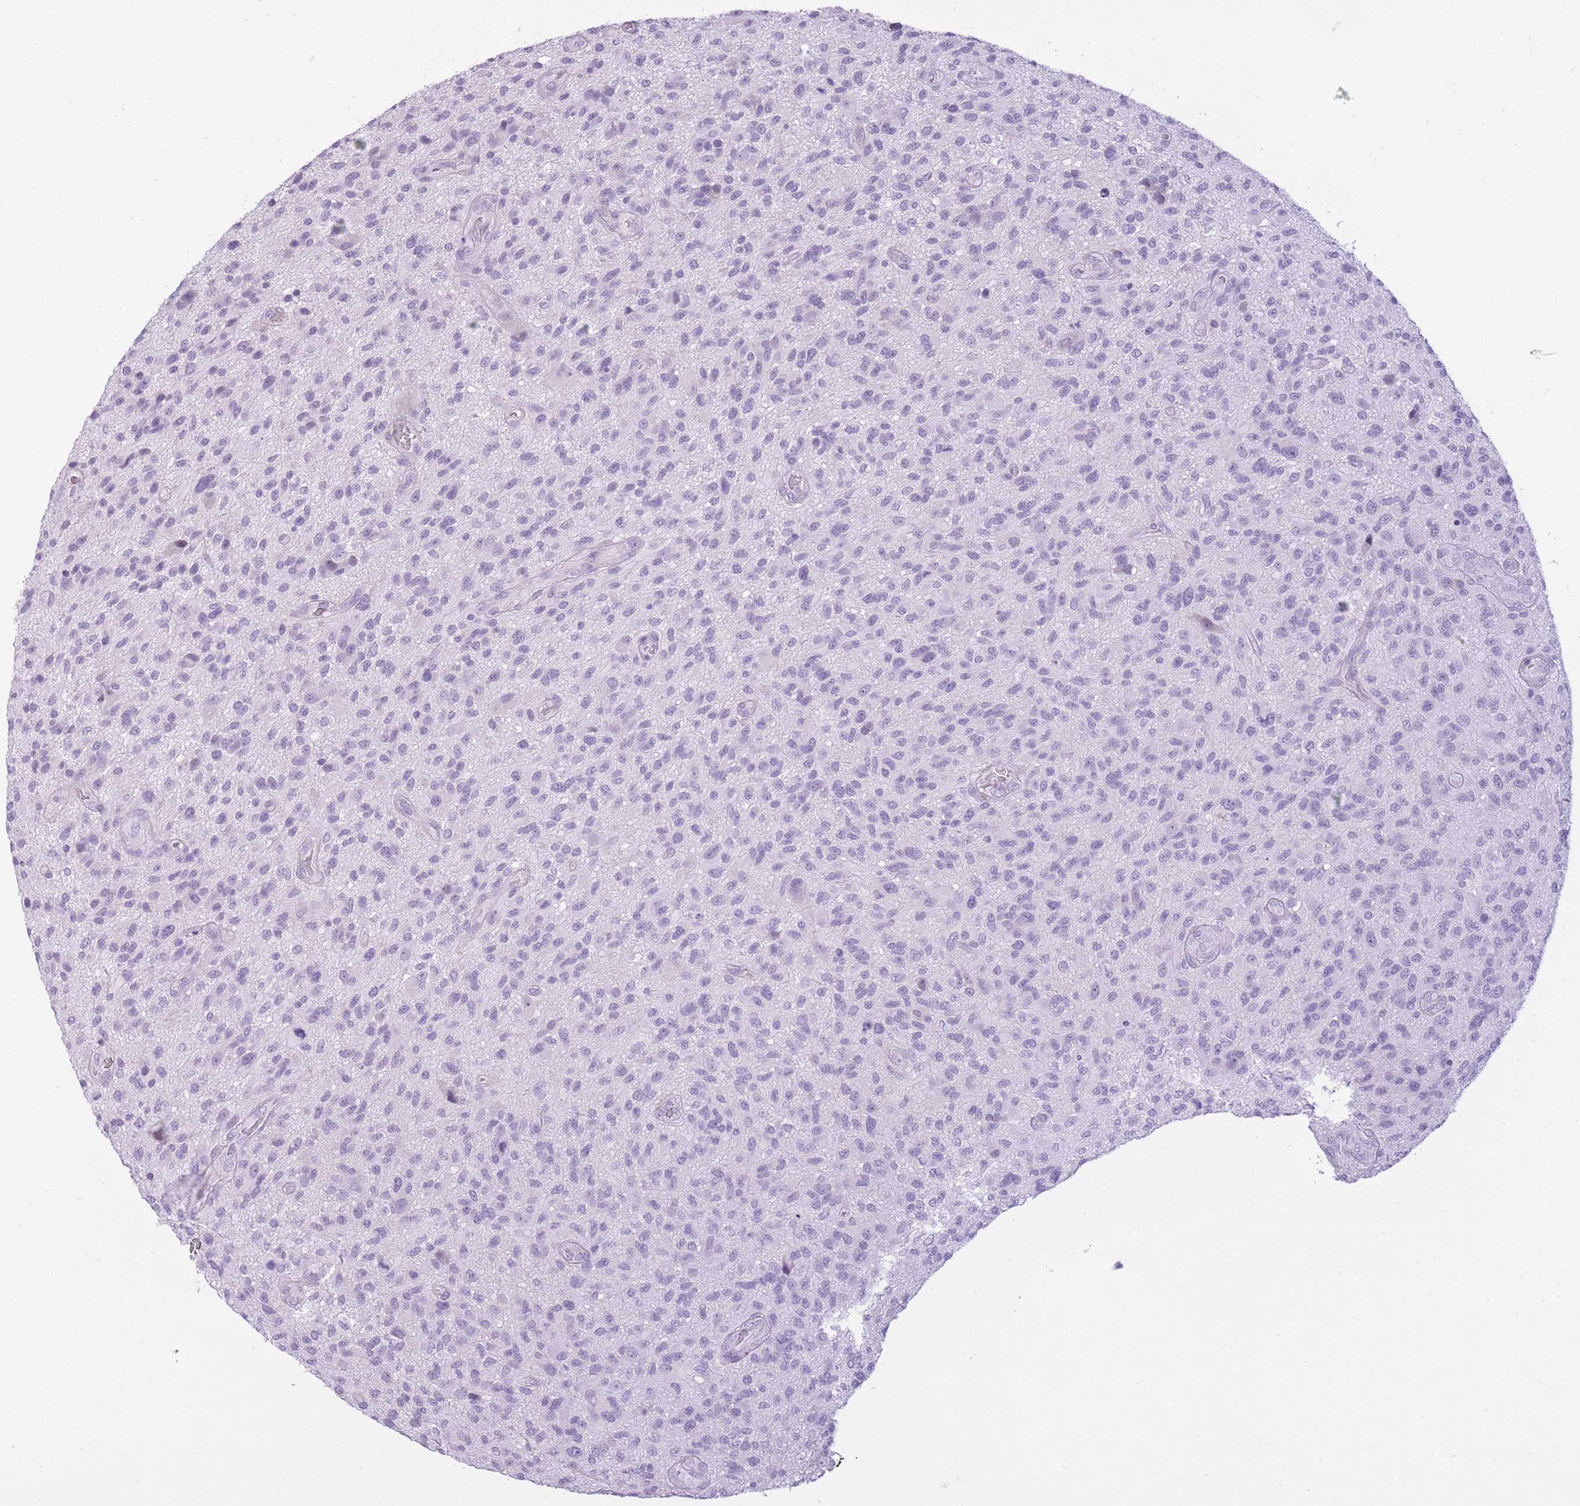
{"staining": {"intensity": "negative", "quantity": "none", "location": "none"}, "tissue": "glioma", "cell_type": "Tumor cells", "image_type": "cancer", "snomed": [{"axis": "morphology", "description": "Glioma, malignant, High grade"}, {"axis": "topography", "description": "Brain"}], "caption": "The micrograph exhibits no staining of tumor cells in malignant glioma (high-grade).", "gene": "GOLGA6D", "patient": {"sex": "male", "age": 47}}